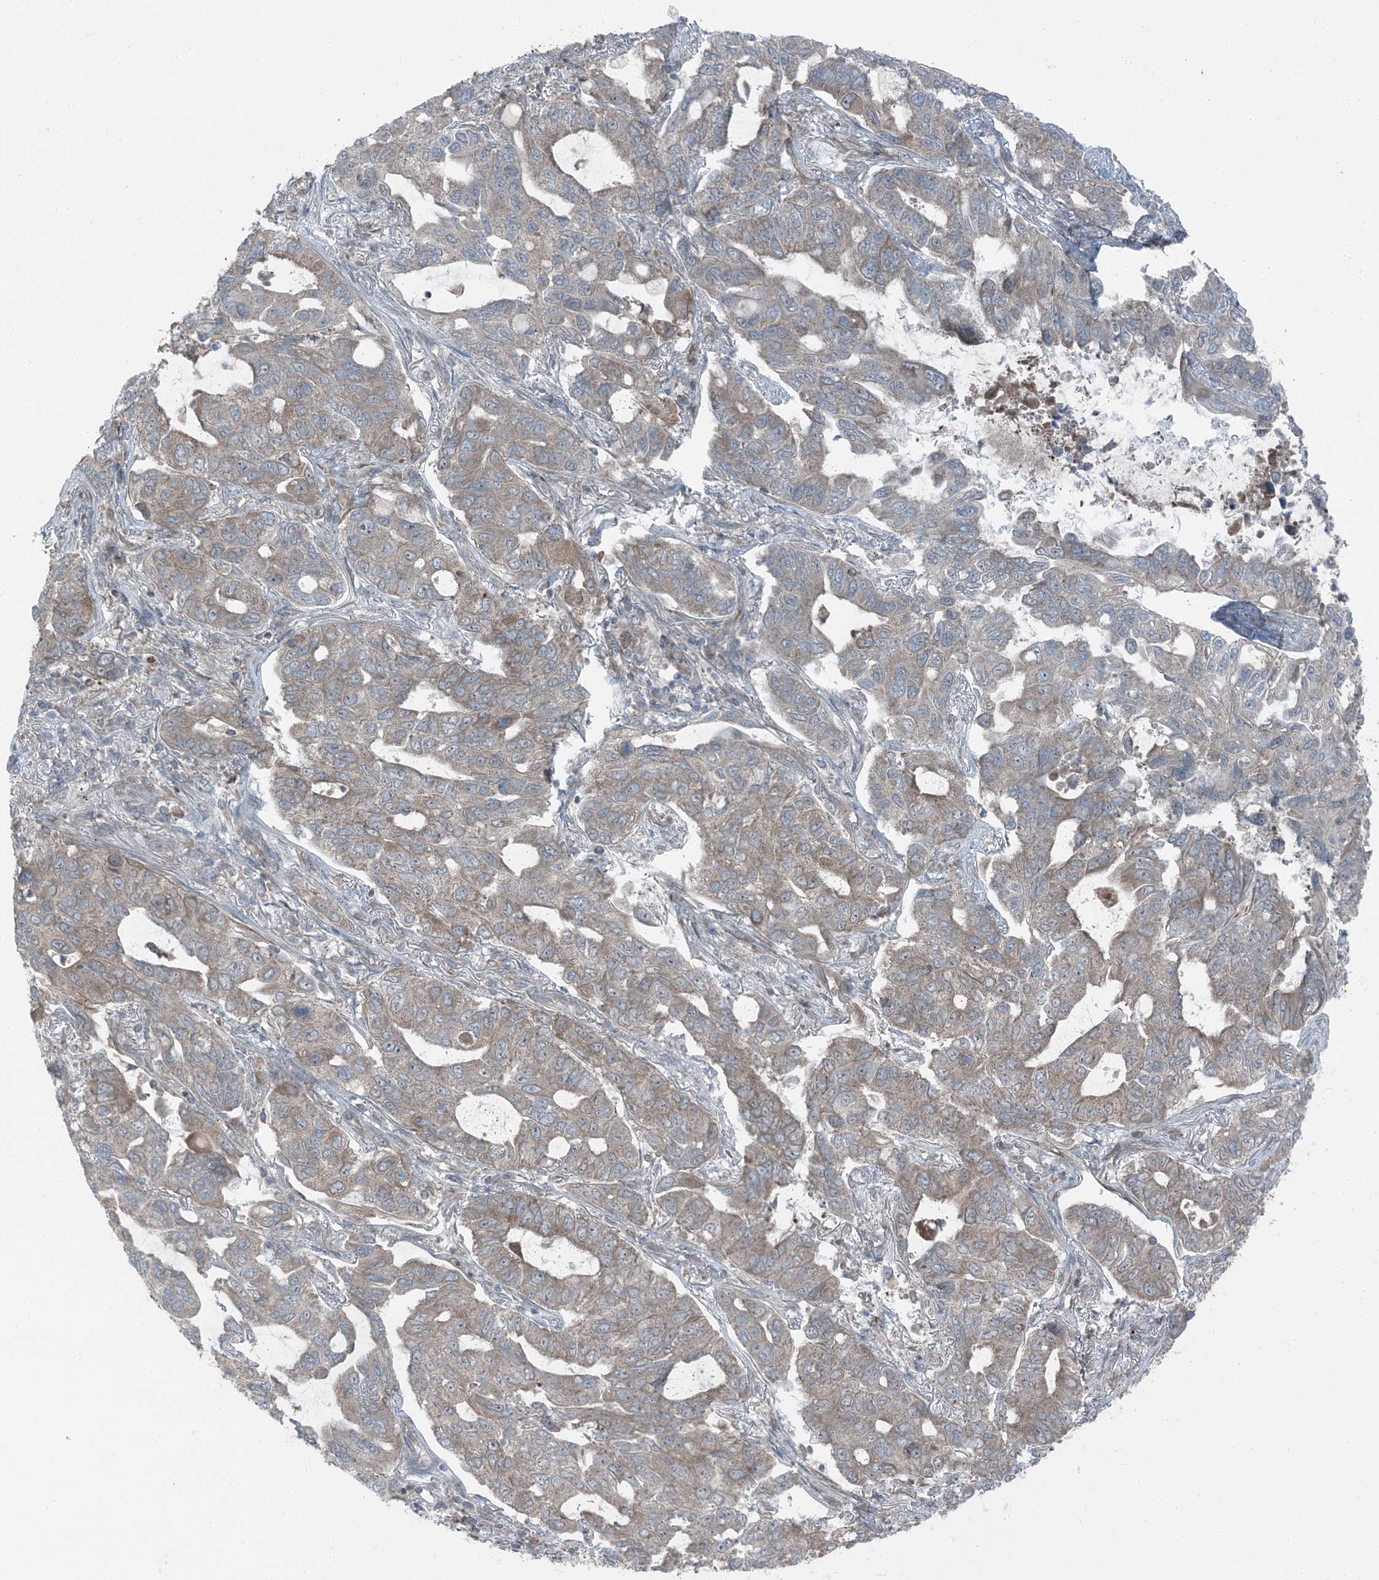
{"staining": {"intensity": "weak", "quantity": "25%-75%", "location": "cytoplasmic/membranous"}, "tissue": "lung cancer", "cell_type": "Tumor cells", "image_type": "cancer", "snomed": [{"axis": "morphology", "description": "Adenocarcinoma, NOS"}, {"axis": "topography", "description": "Lung"}], "caption": "Human lung cancer (adenocarcinoma) stained with a protein marker exhibits weak staining in tumor cells.", "gene": "RAB3GAP1", "patient": {"sex": "male", "age": 64}}